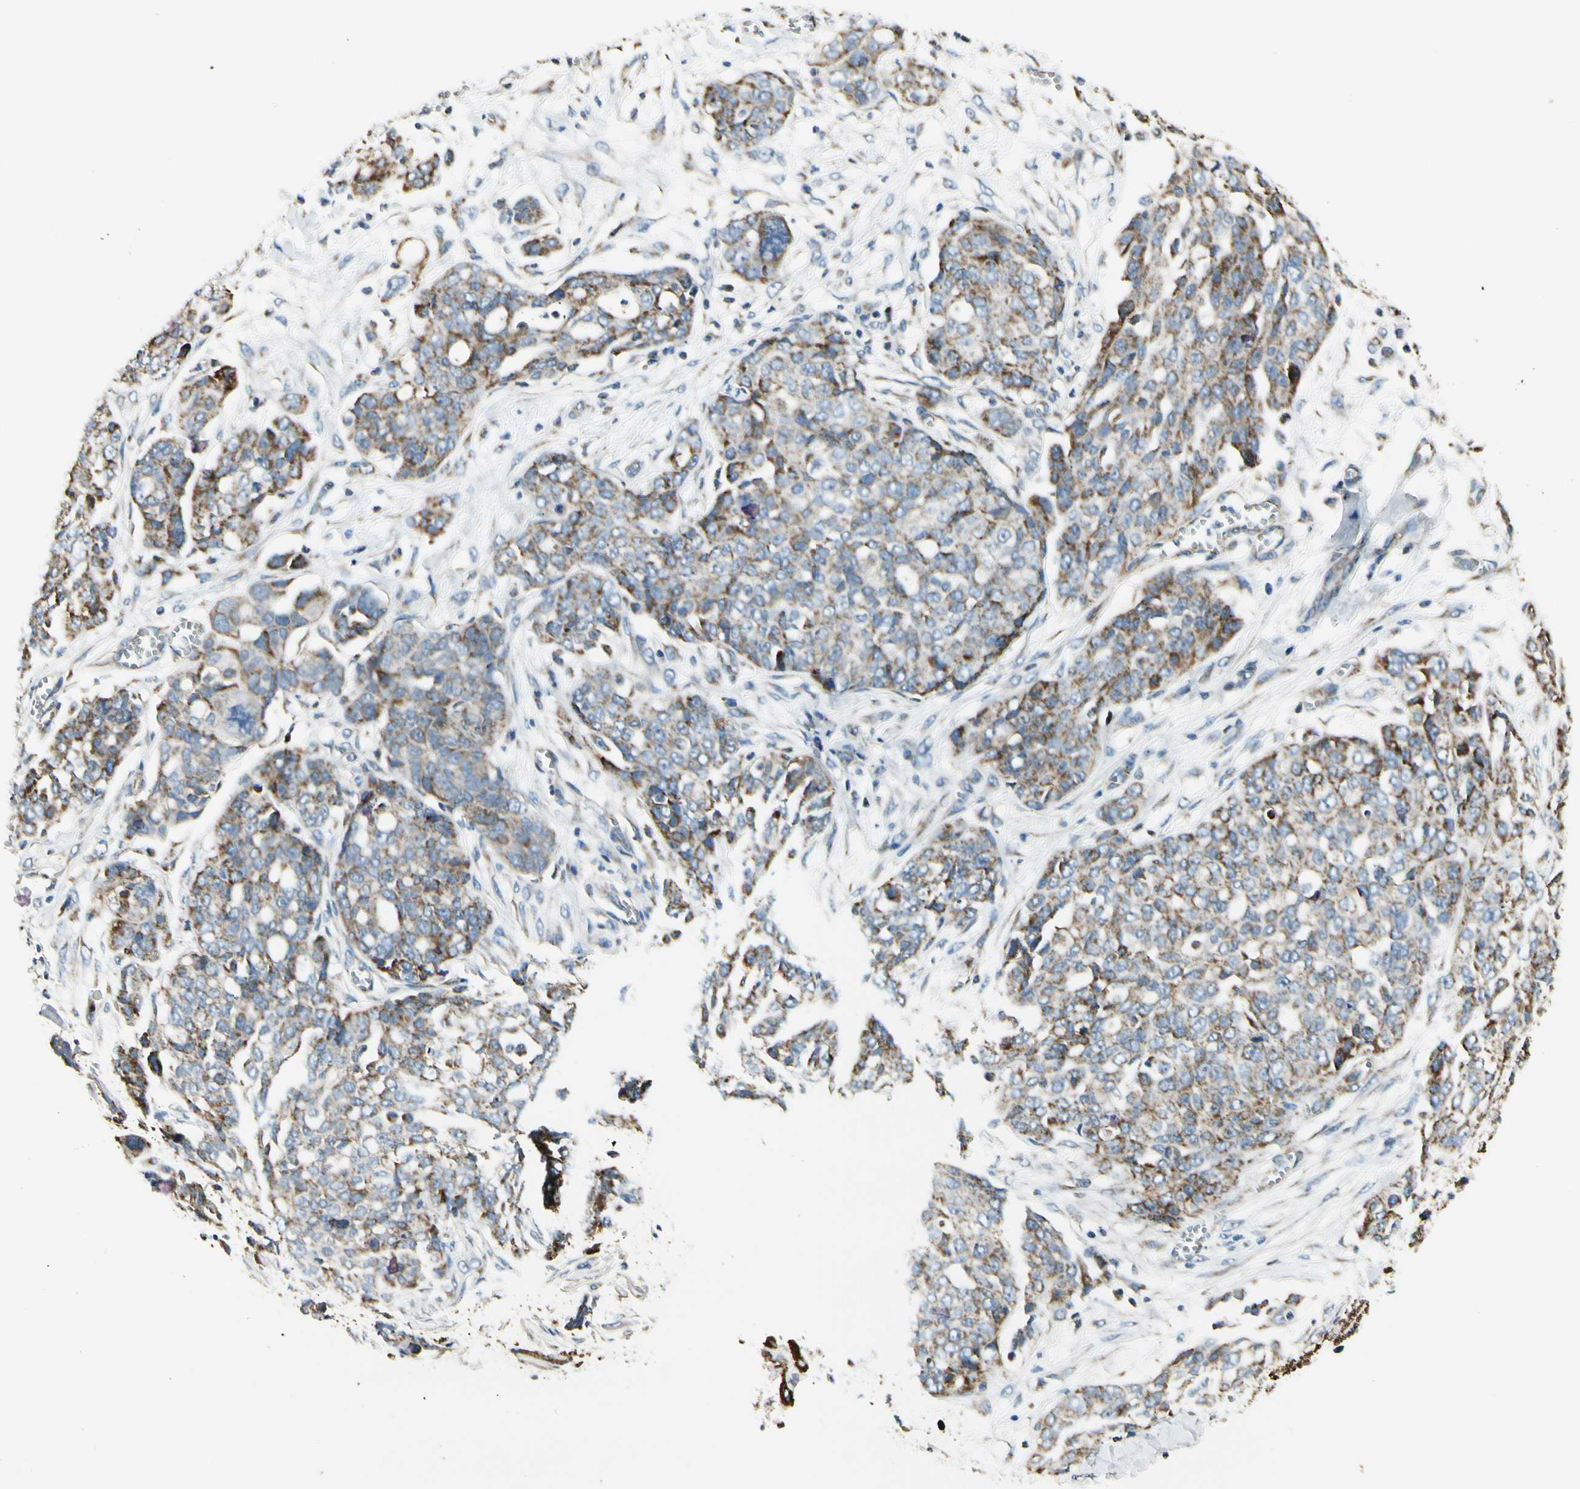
{"staining": {"intensity": "moderate", "quantity": "25%-75%", "location": "cytoplasmic/membranous"}, "tissue": "ovarian cancer", "cell_type": "Tumor cells", "image_type": "cancer", "snomed": [{"axis": "morphology", "description": "Cystadenocarcinoma, serous, NOS"}, {"axis": "topography", "description": "Soft tissue"}, {"axis": "topography", "description": "Ovary"}], "caption": "Immunohistochemical staining of human ovarian cancer exhibits moderate cytoplasmic/membranous protein positivity in about 25%-75% of tumor cells.", "gene": "EPHB3", "patient": {"sex": "female", "age": 57}}